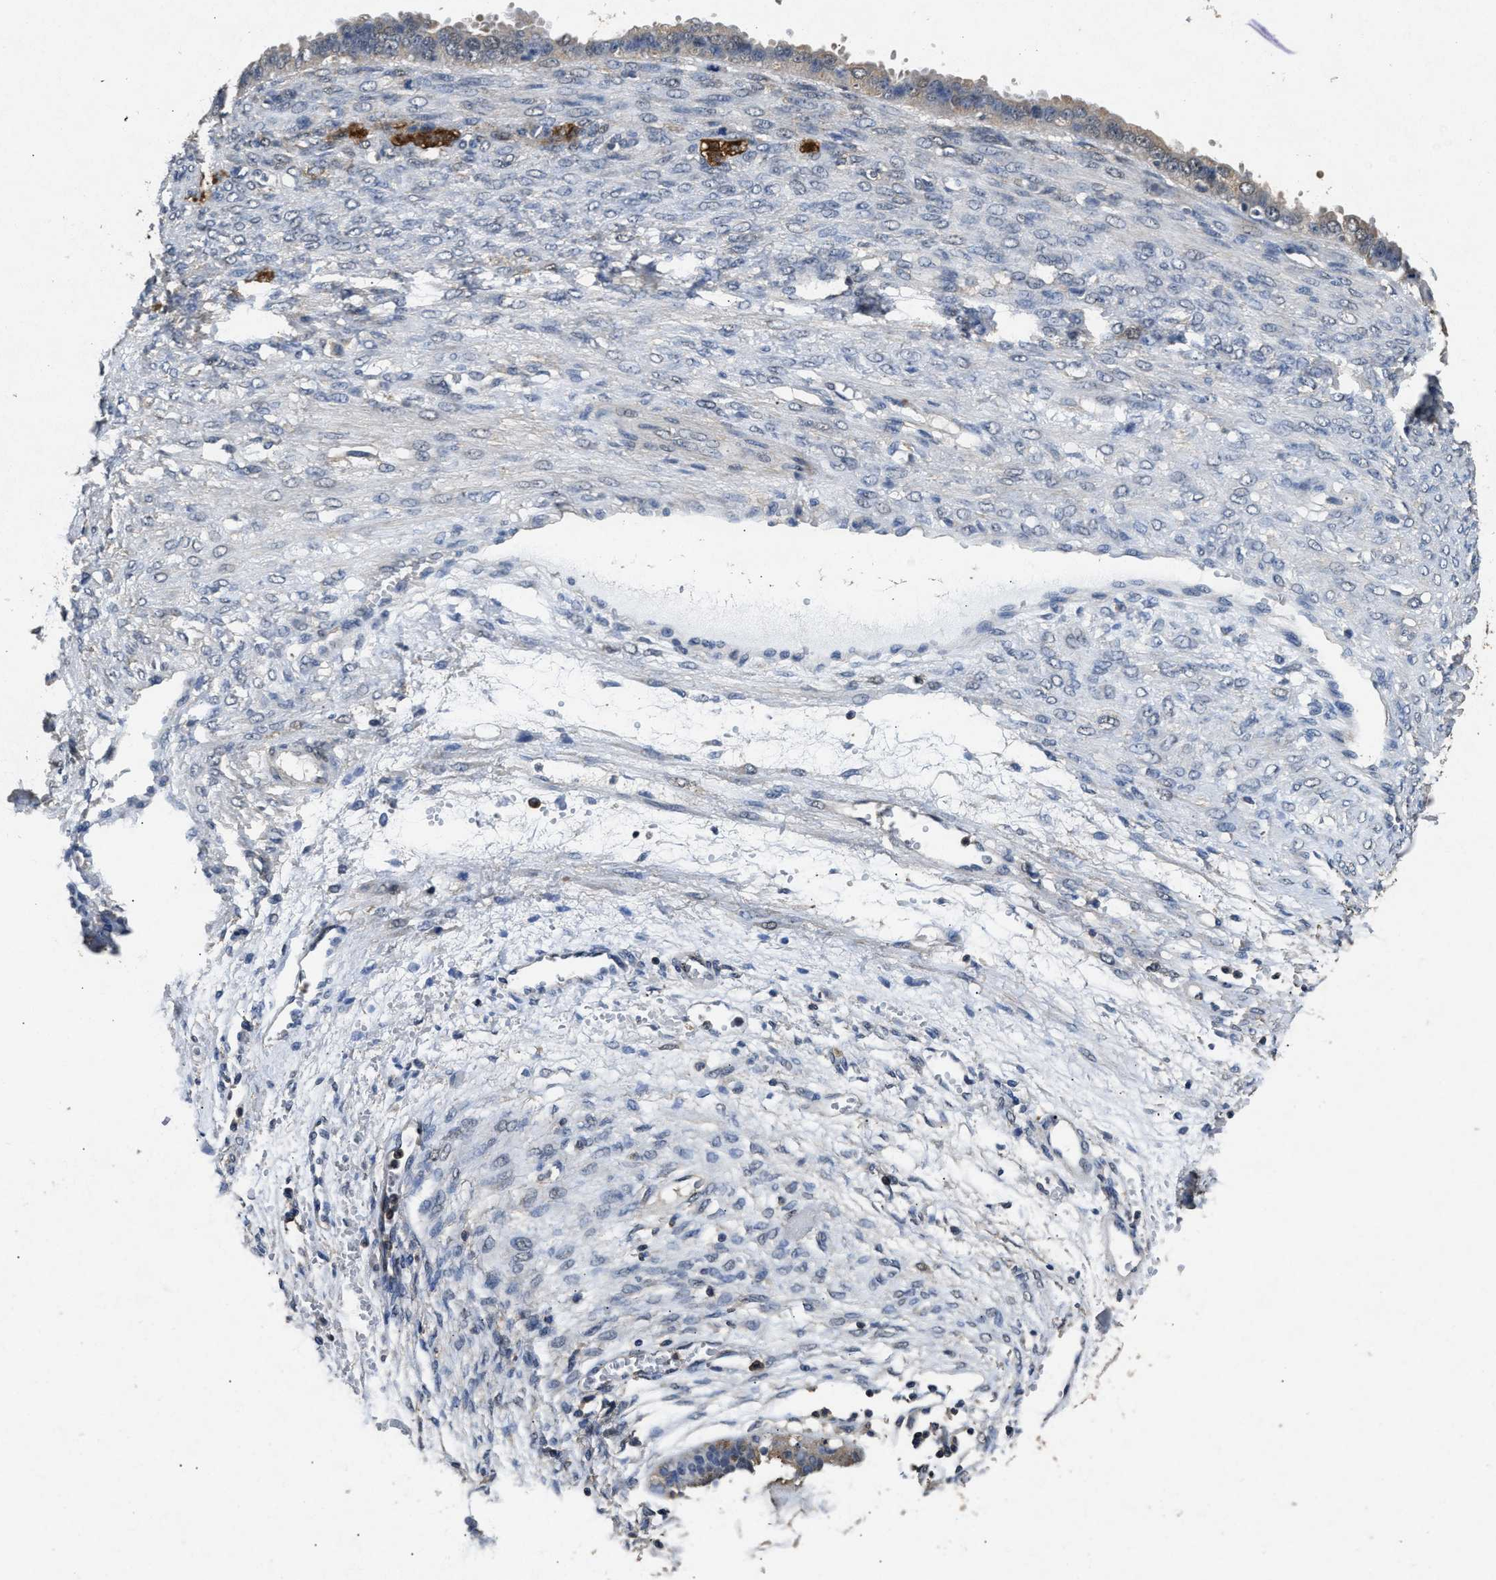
{"staining": {"intensity": "weak", "quantity": "25%-75%", "location": "cytoplasmic/membranous"}, "tissue": "ovarian cancer", "cell_type": "Tumor cells", "image_type": "cancer", "snomed": [{"axis": "morphology", "description": "Cystadenocarcinoma, serous, NOS"}, {"axis": "topography", "description": "Ovary"}], "caption": "Weak cytoplasmic/membranous expression is appreciated in about 25%-75% of tumor cells in ovarian serous cystadenocarcinoma.", "gene": "ACAT2", "patient": {"sex": "female", "age": 58}}